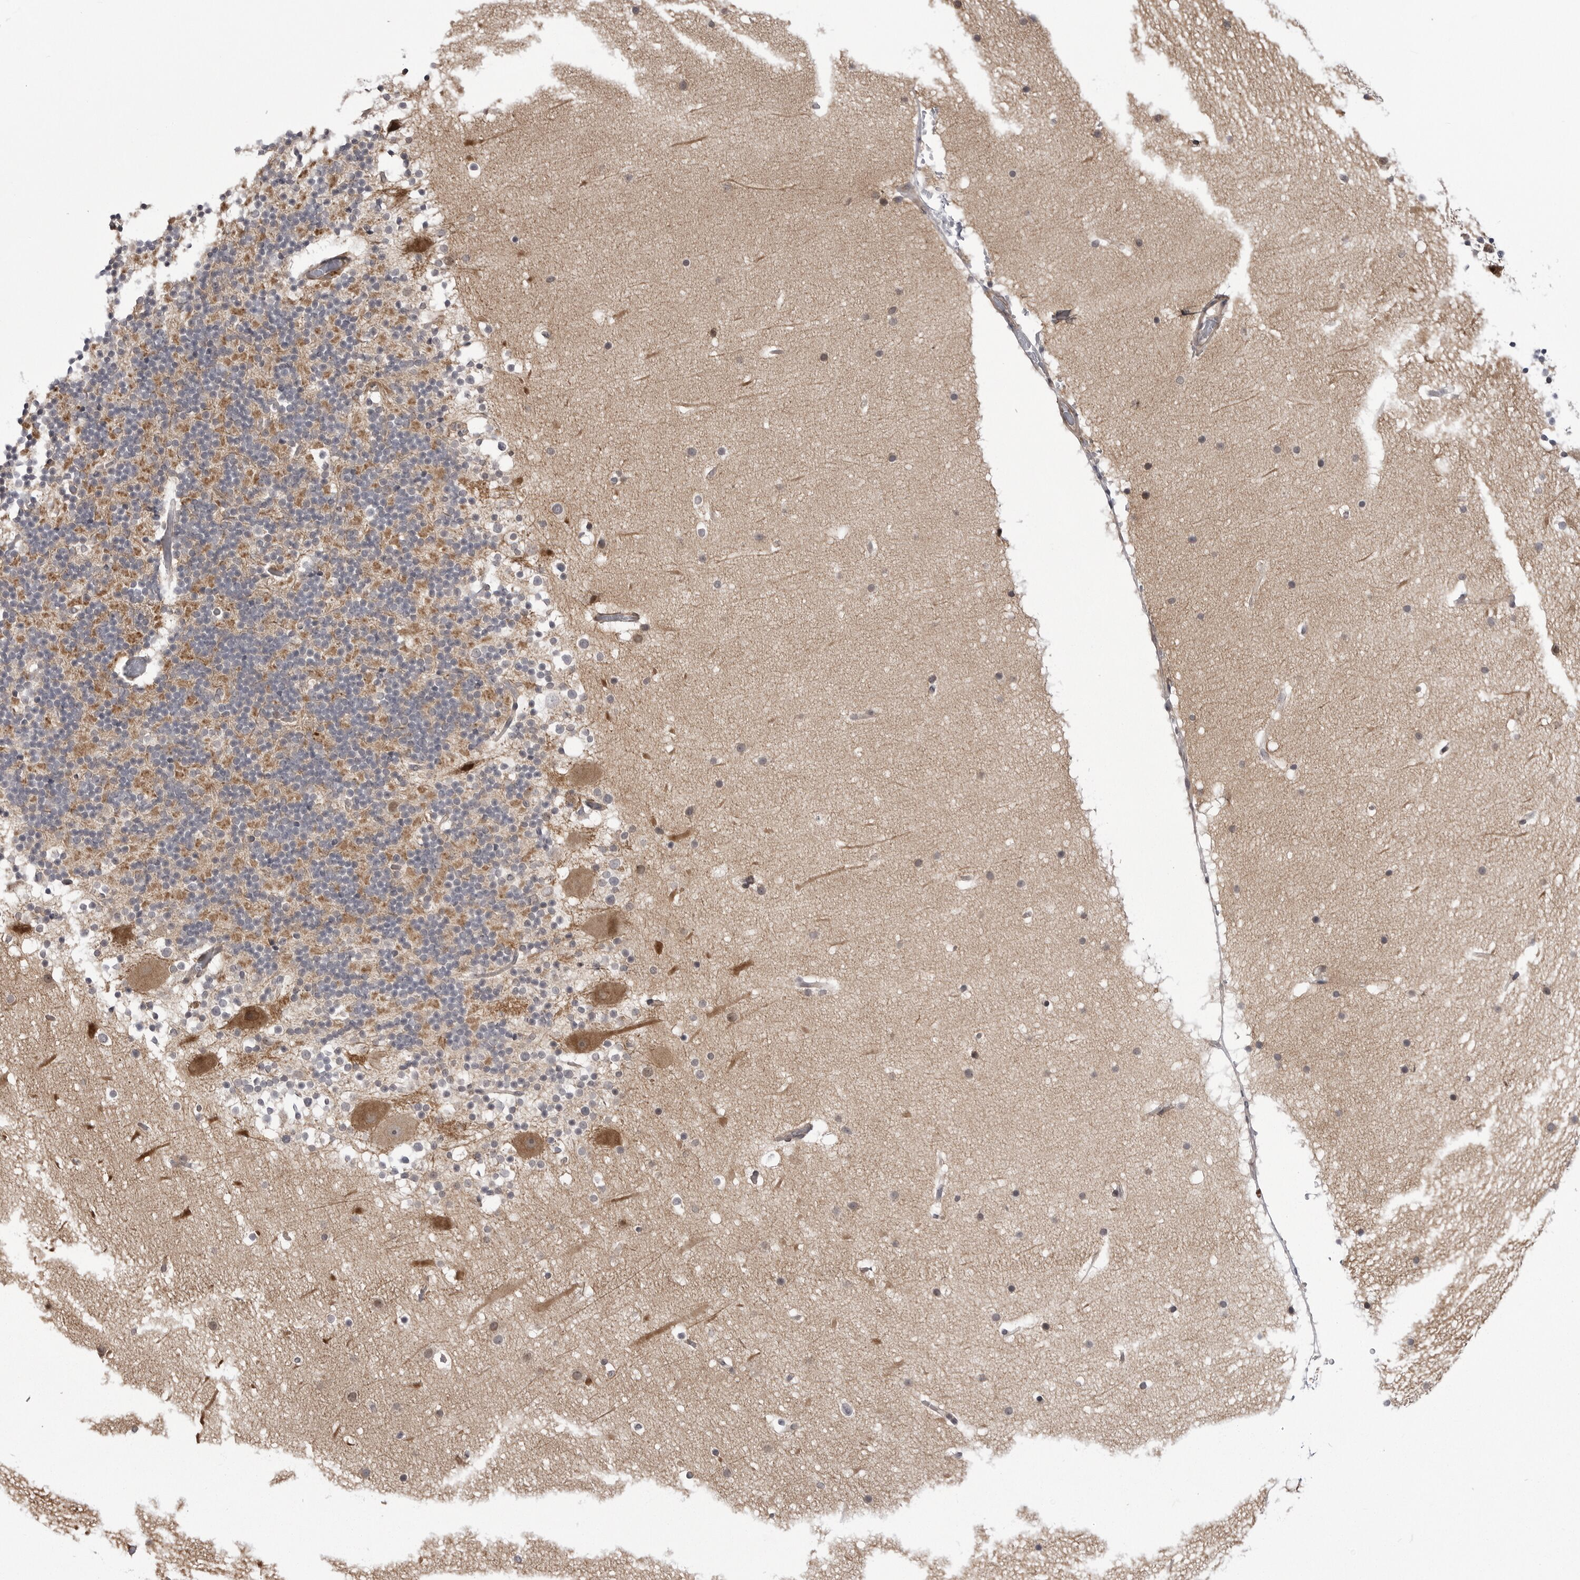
{"staining": {"intensity": "negative", "quantity": "none", "location": "none"}, "tissue": "cerebellum", "cell_type": "Cells in granular layer", "image_type": "normal", "snomed": [{"axis": "morphology", "description": "Normal tissue, NOS"}, {"axis": "topography", "description": "Cerebellum"}], "caption": "This is an IHC micrograph of normal cerebellum. There is no expression in cells in granular layer.", "gene": "CCDC18", "patient": {"sex": "male", "age": 57}}